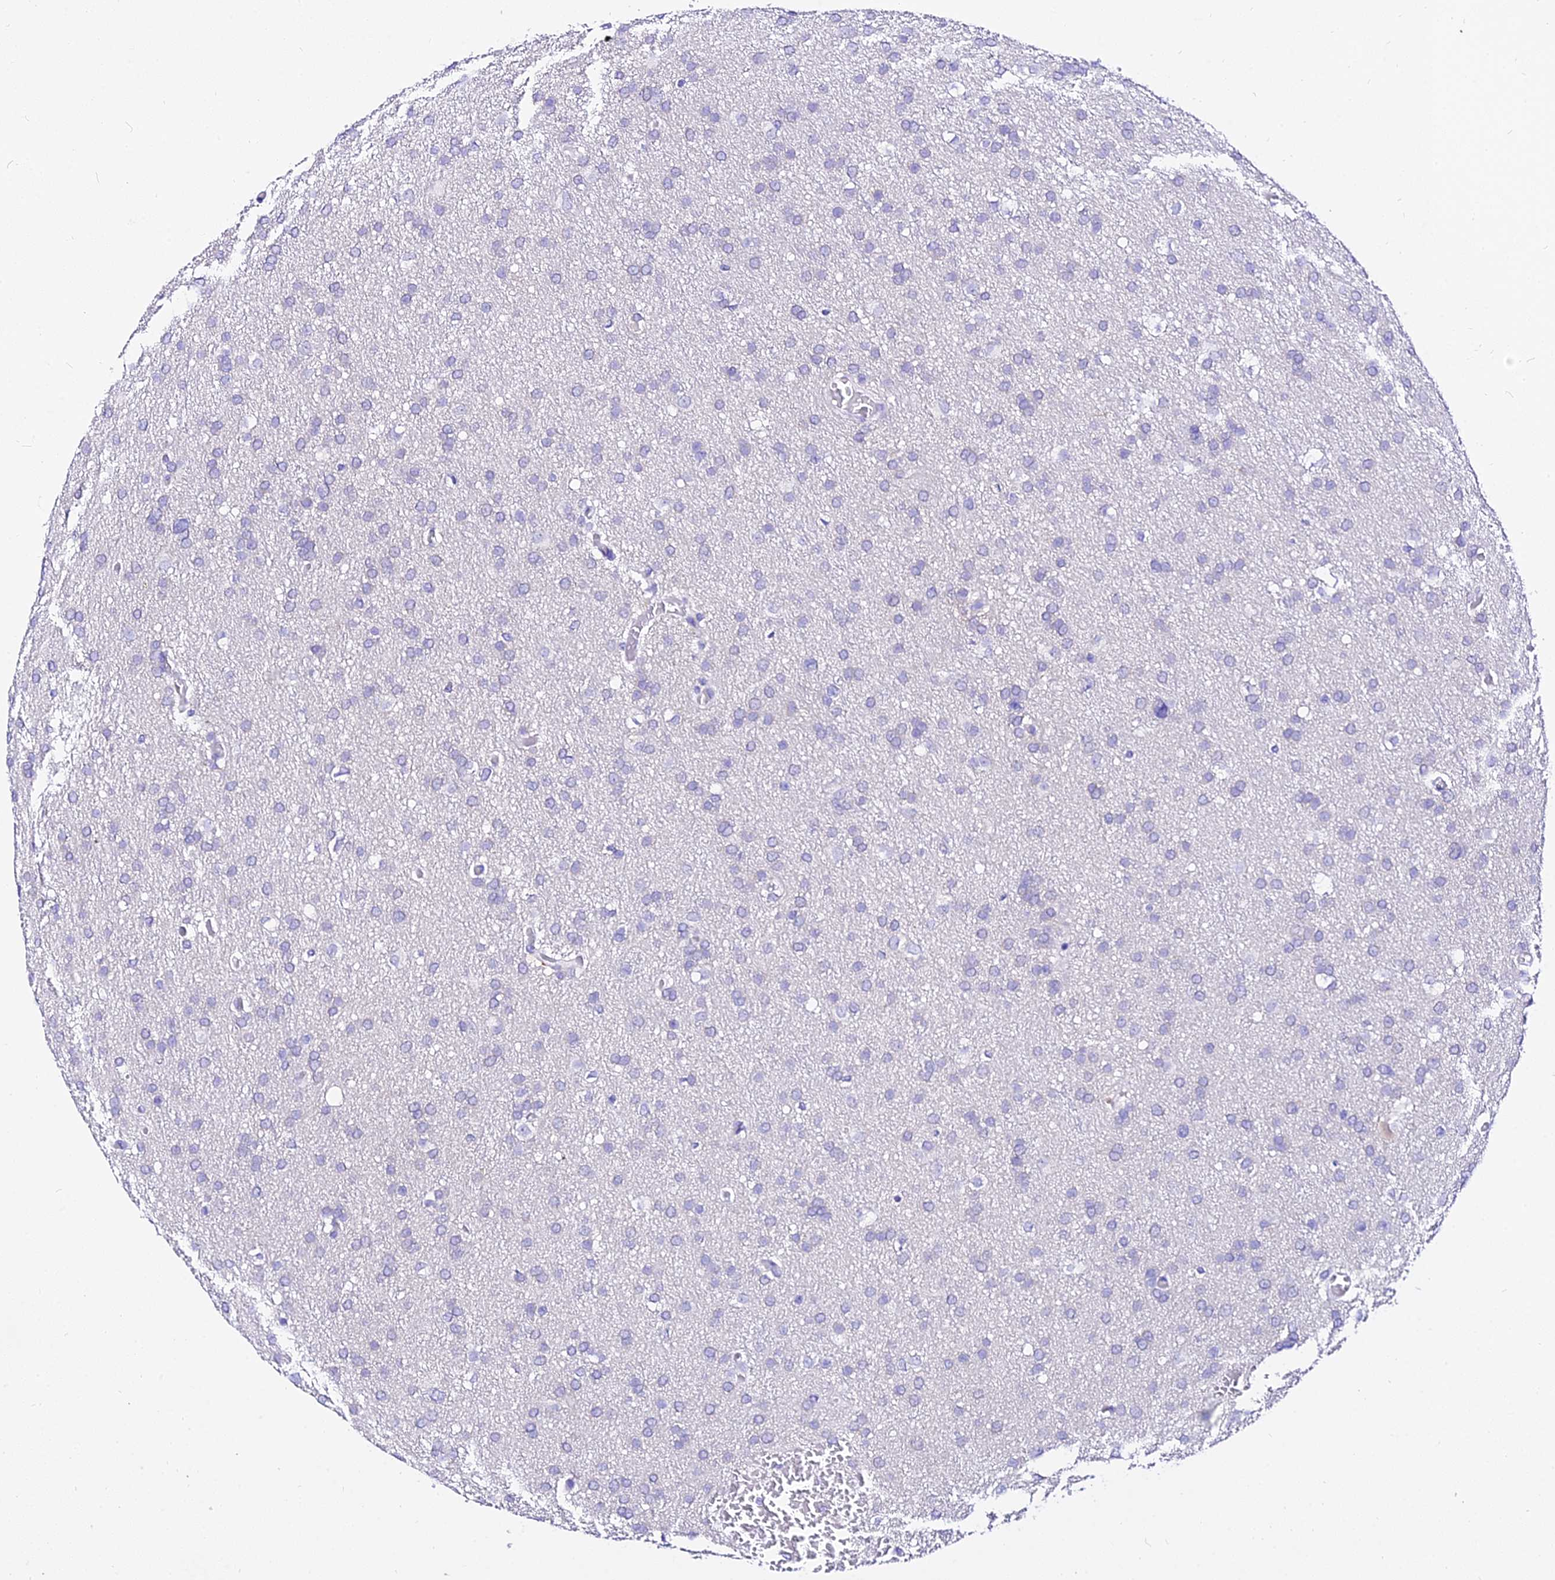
{"staining": {"intensity": "negative", "quantity": "none", "location": "none"}, "tissue": "glioma", "cell_type": "Tumor cells", "image_type": "cancer", "snomed": [{"axis": "morphology", "description": "Glioma, malignant, High grade"}, {"axis": "topography", "description": "Cerebral cortex"}], "caption": "The image displays no significant positivity in tumor cells of glioma.", "gene": "DEFB106A", "patient": {"sex": "female", "age": 36}}